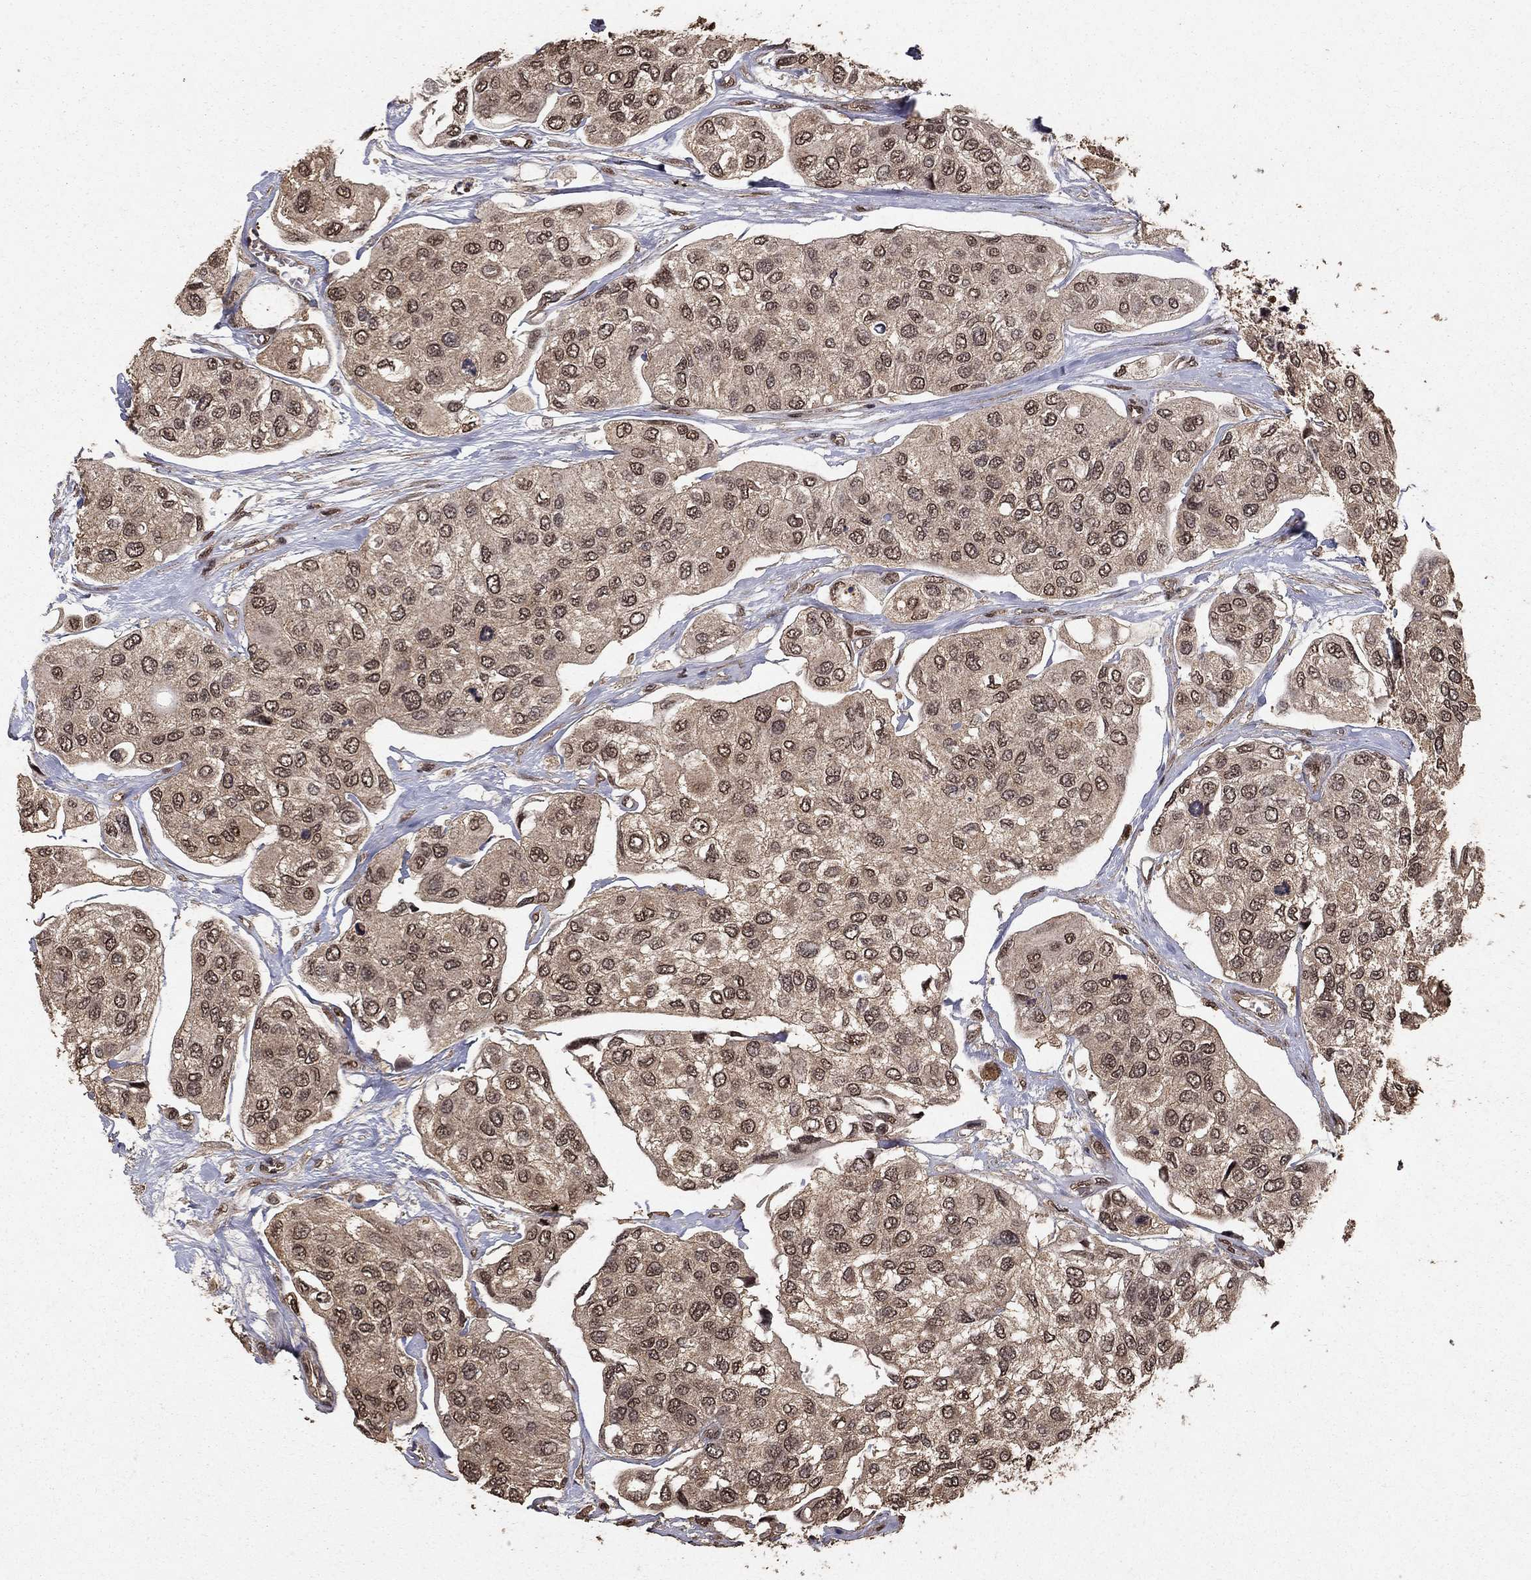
{"staining": {"intensity": "weak", "quantity": ">75%", "location": "cytoplasmic/membranous"}, "tissue": "urothelial cancer", "cell_type": "Tumor cells", "image_type": "cancer", "snomed": [{"axis": "morphology", "description": "Urothelial carcinoma, High grade"}, {"axis": "topography", "description": "Urinary bladder"}], "caption": "A histopathology image of human high-grade urothelial carcinoma stained for a protein demonstrates weak cytoplasmic/membranous brown staining in tumor cells. (DAB (3,3'-diaminobenzidine) IHC with brightfield microscopy, high magnification).", "gene": "PRDM1", "patient": {"sex": "male", "age": 77}}